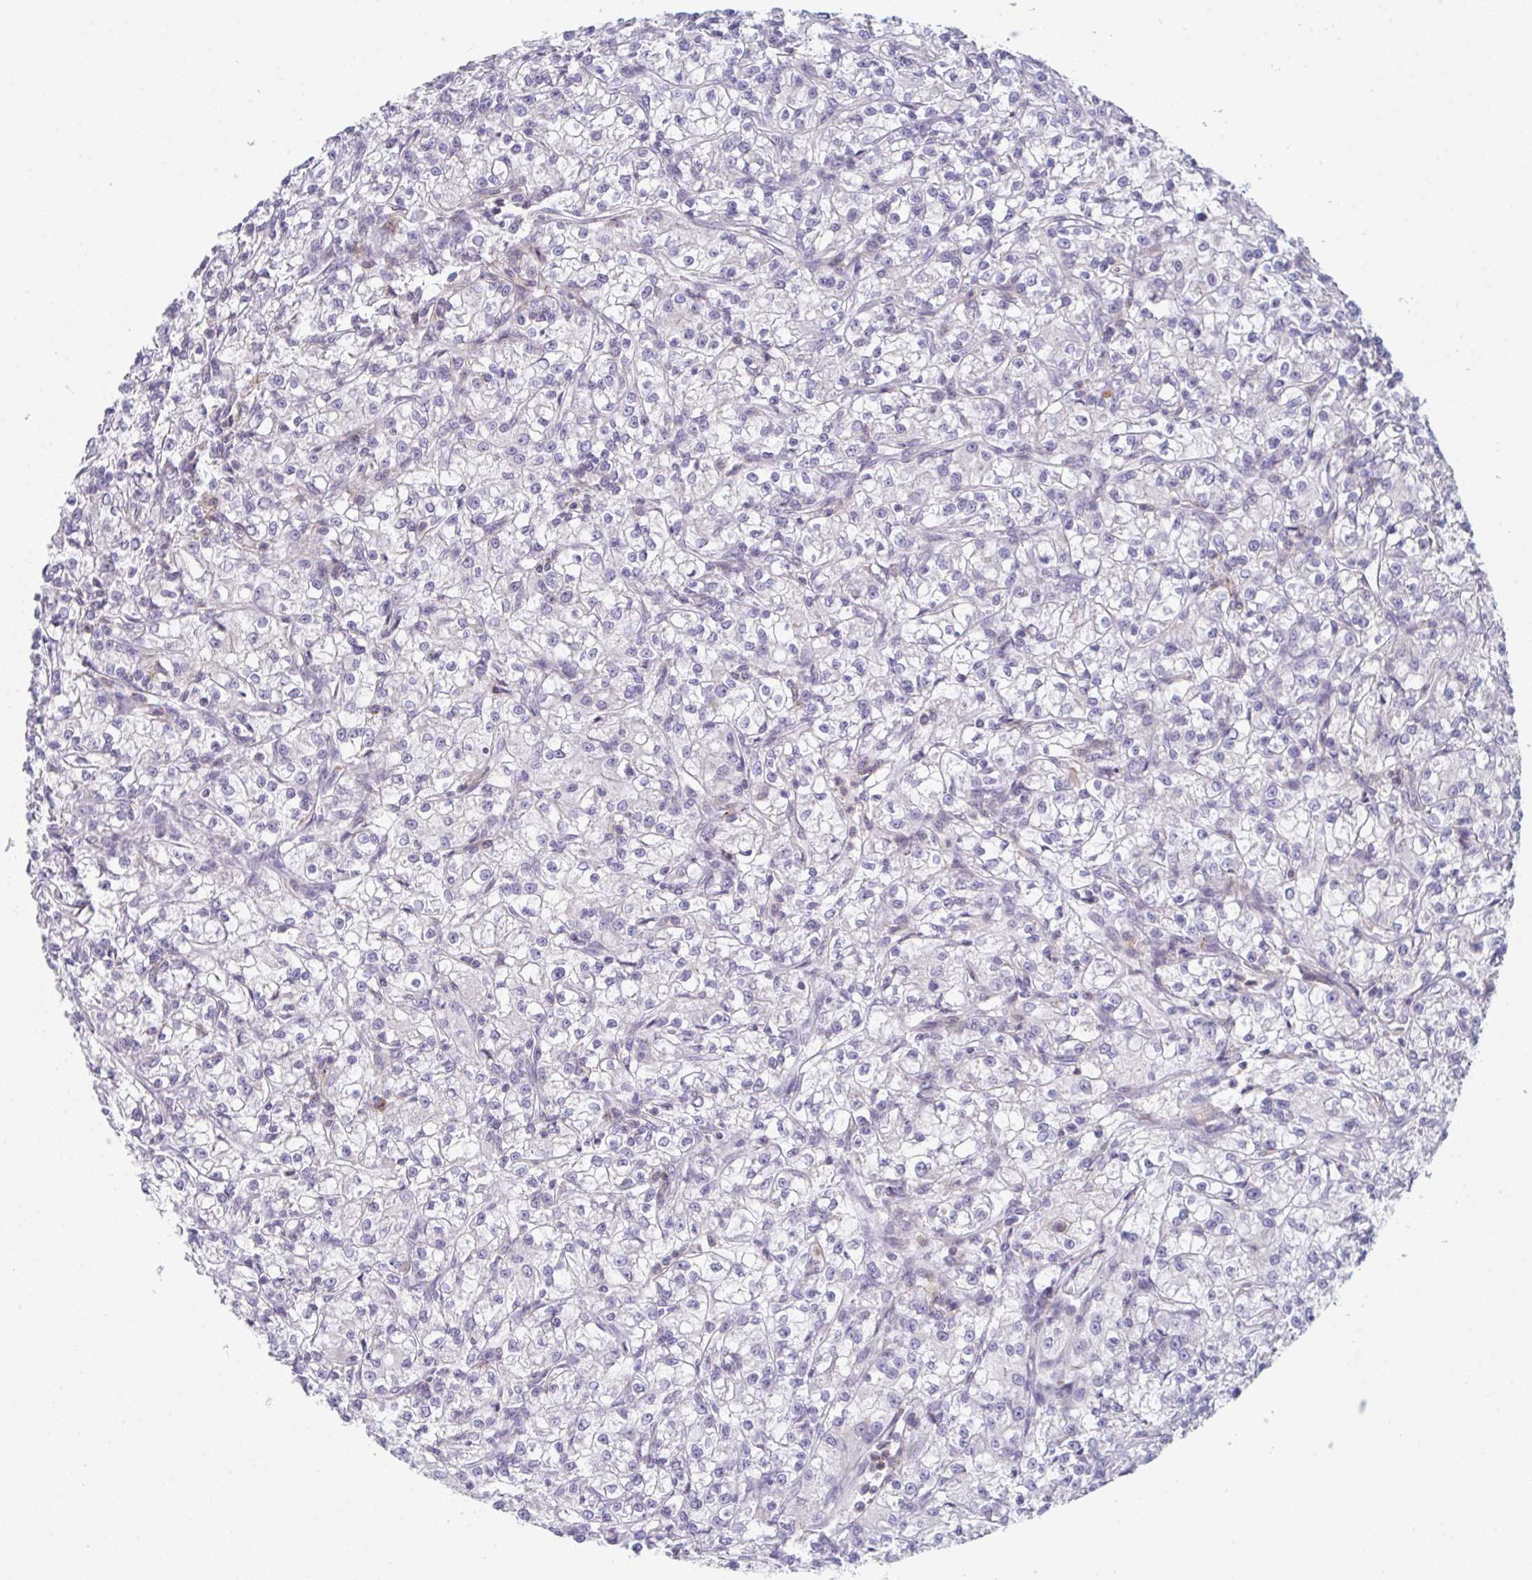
{"staining": {"intensity": "negative", "quantity": "none", "location": "none"}, "tissue": "renal cancer", "cell_type": "Tumor cells", "image_type": "cancer", "snomed": [{"axis": "morphology", "description": "Adenocarcinoma, NOS"}, {"axis": "topography", "description": "Kidney"}], "caption": "Renal cancer was stained to show a protein in brown. There is no significant expression in tumor cells.", "gene": "DISP2", "patient": {"sex": "female", "age": 59}}